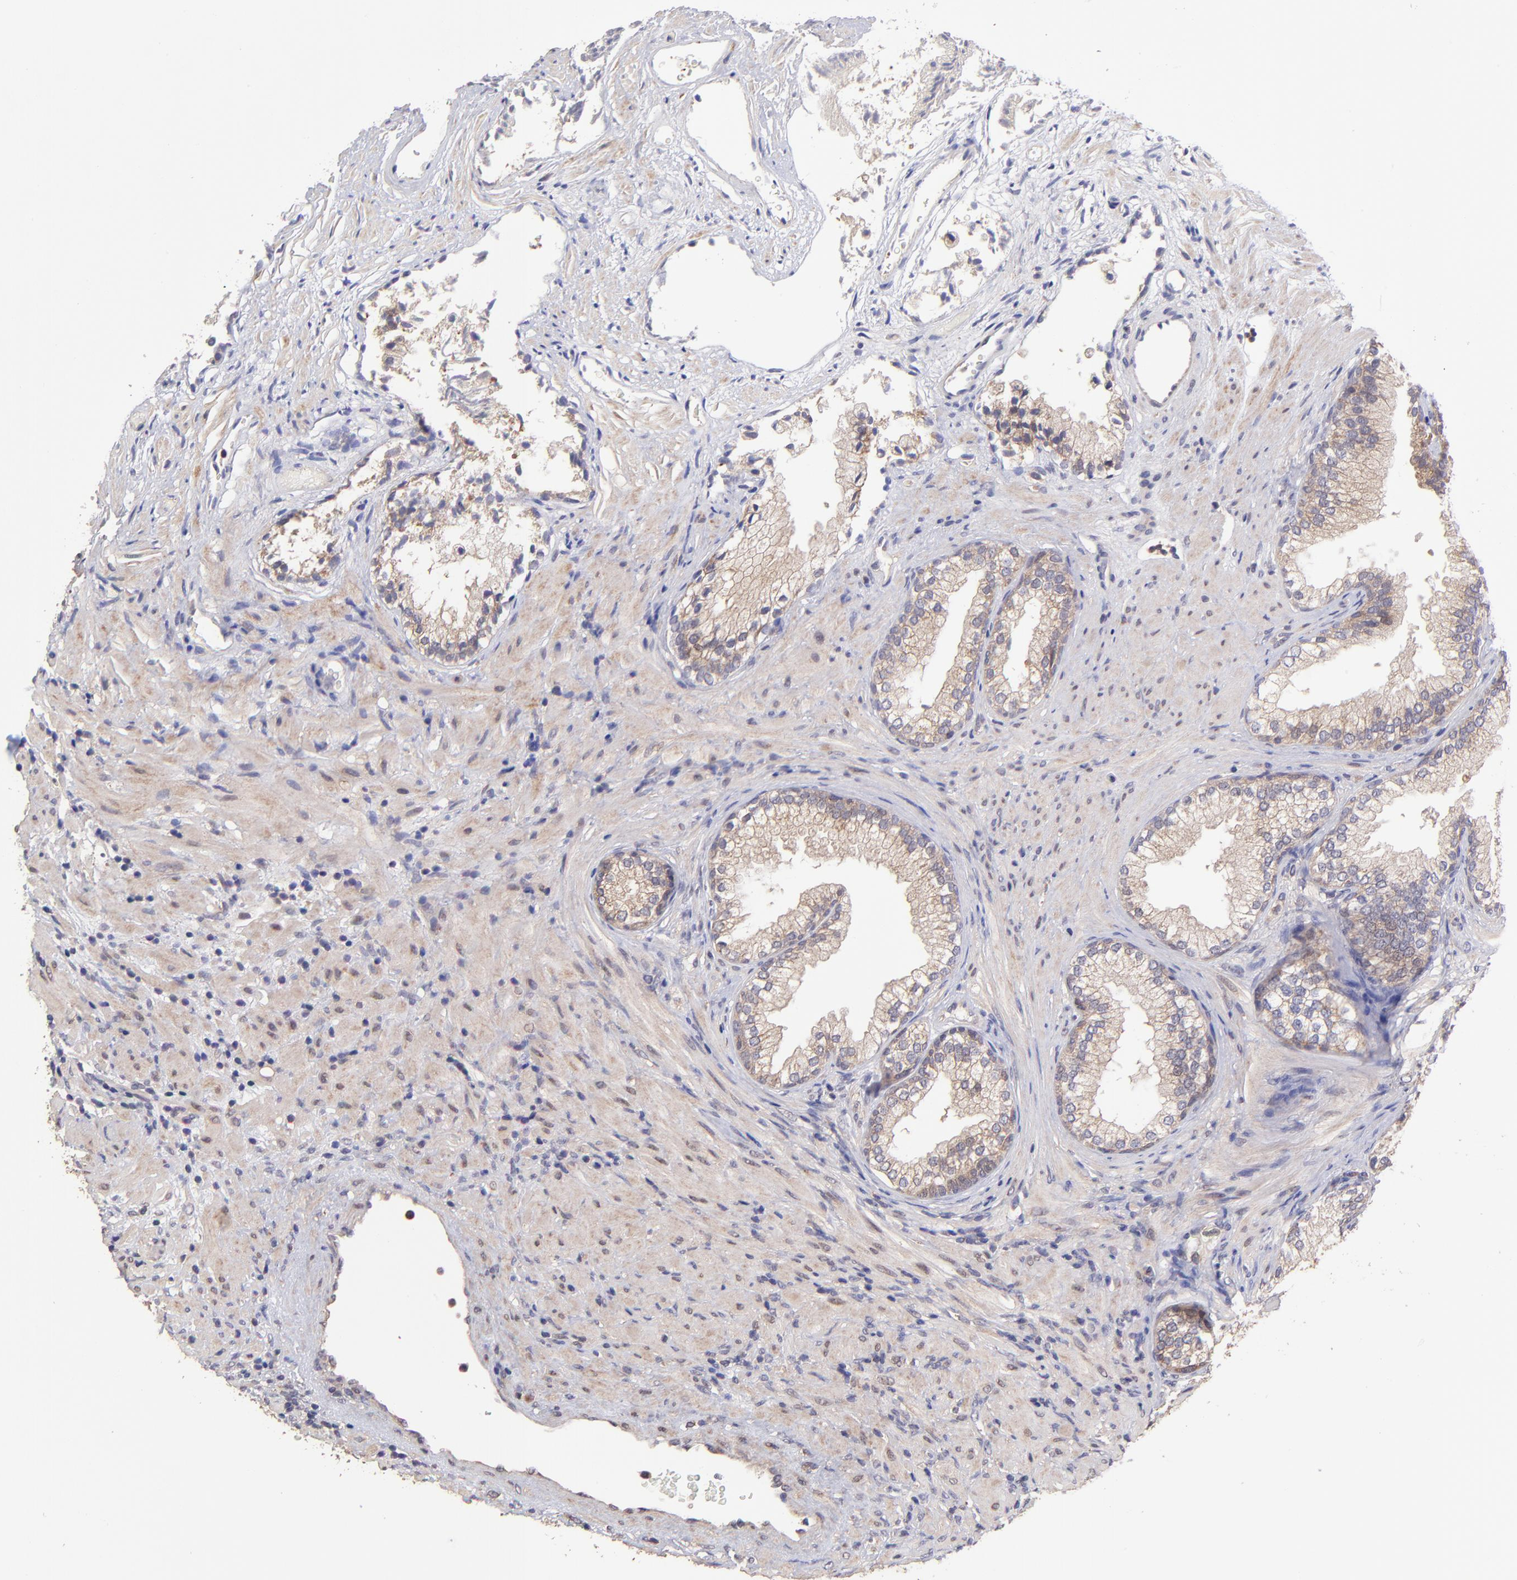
{"staining": {"intensity": "moderate", "quantity": ">75%", "location": "cytoplasmic/membranous"}, "tissue": "prostate", "cell_type": "Glandular cells", "image_type": "normal", "snomed": [{"axis": "morphology", "description": "Normal tissue, NOS"}, {"axis": "topography", "description": "Prostate"}], "caption": "Prostate stained with DAB IHC displays medium levels of moderate cytoplasmic/membranous positivity in about >75% of glandular cells.", "gene": "NSF", "patient": {"sex": "male", "age": 76}}